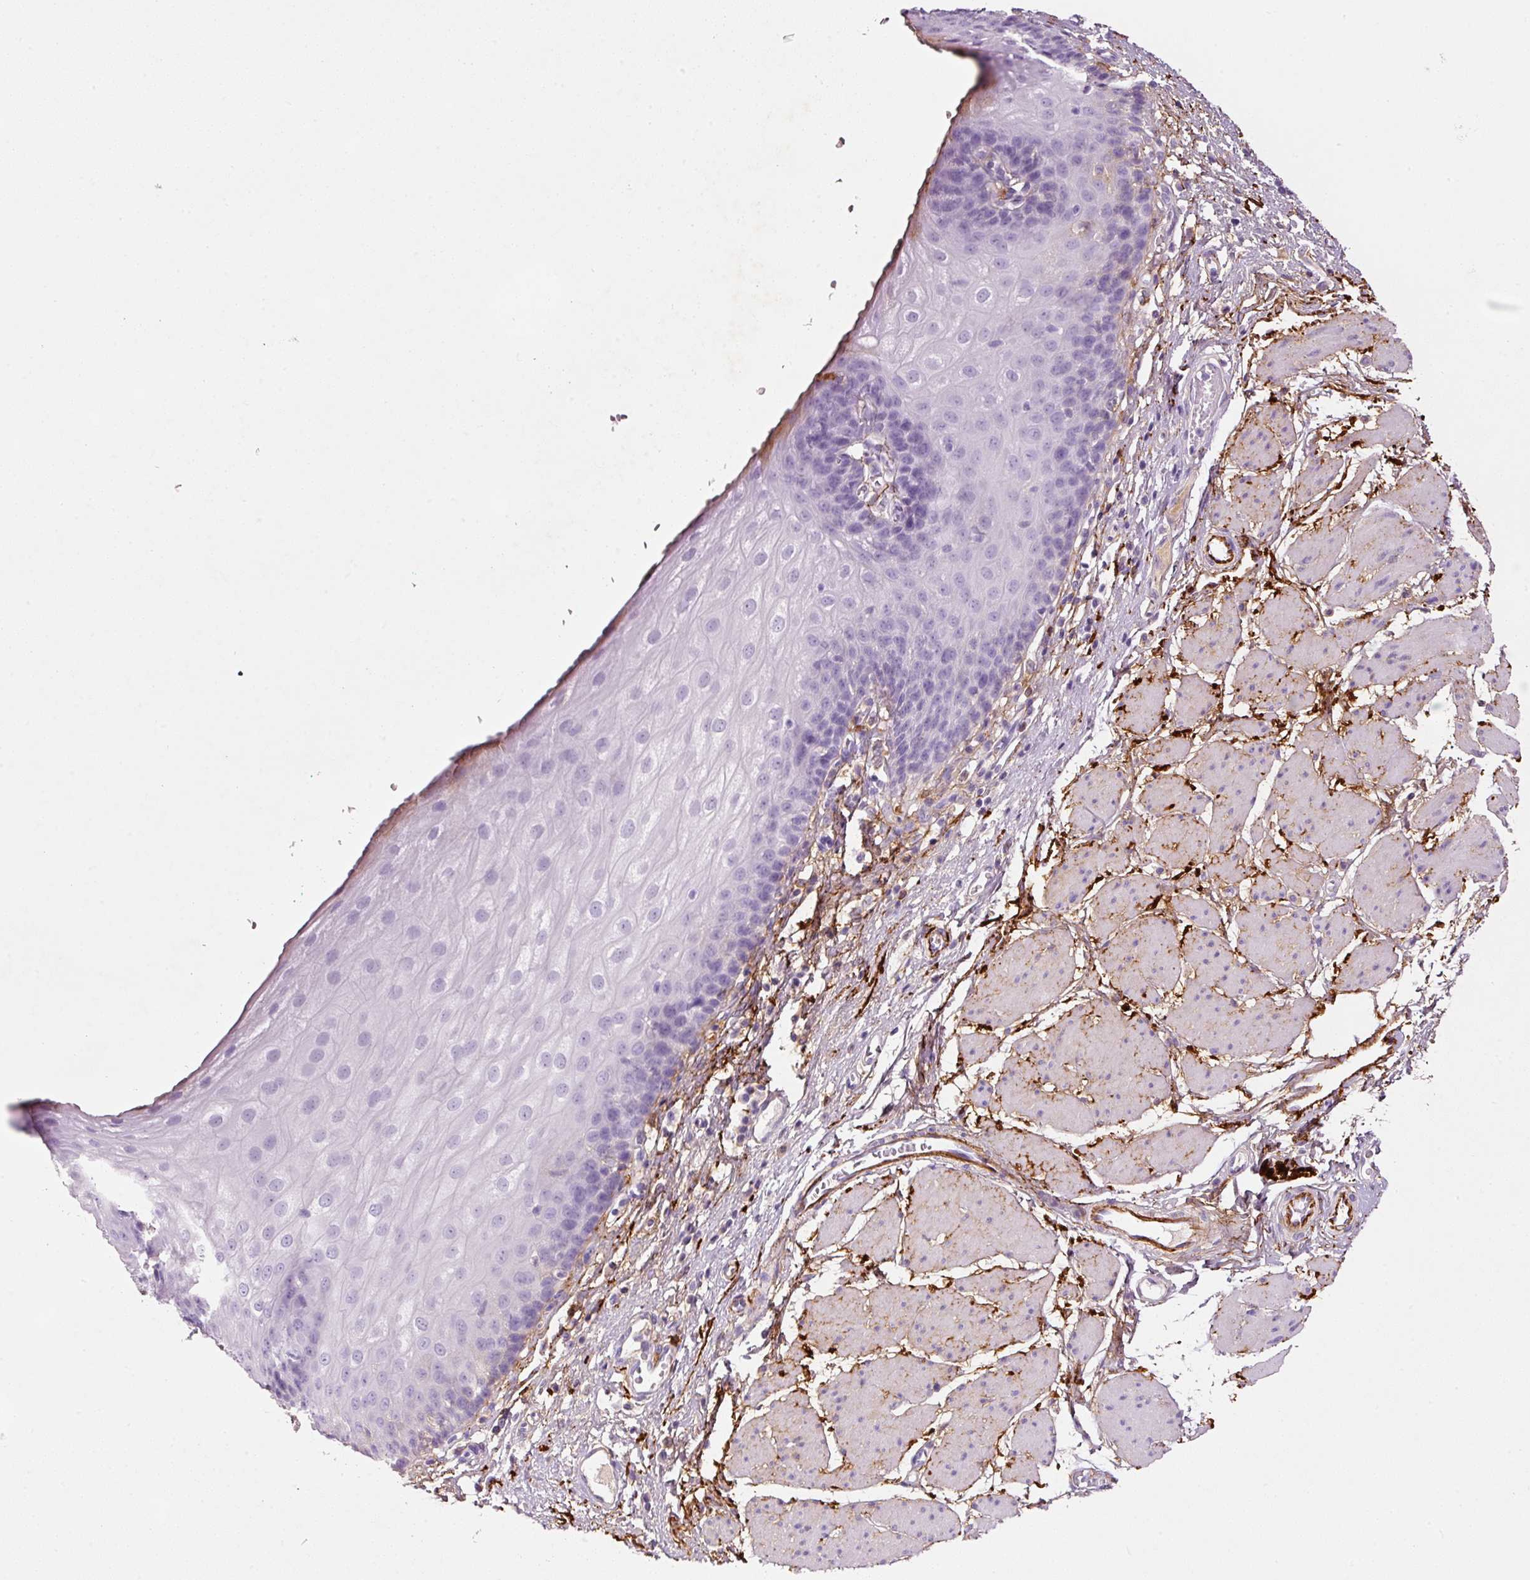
{"staining": {"intensity": "negative", "quantity": "none", "location": "none"}, "tissue": "esophagus", "cell_type": "Squamous epithelial cells", "image_type": "normal", "snomed": [{"axis": "morphology", "description": "Normal tissue, NOS"}, {"axis": "topography", "description": "Esophagus"}], "caption": "Micrograph shows no significant protein positivity in squamous epithelial cells of benign esophagus.", "gene": "MFAP4", "patient": {"sex": "male", "age": 69}}